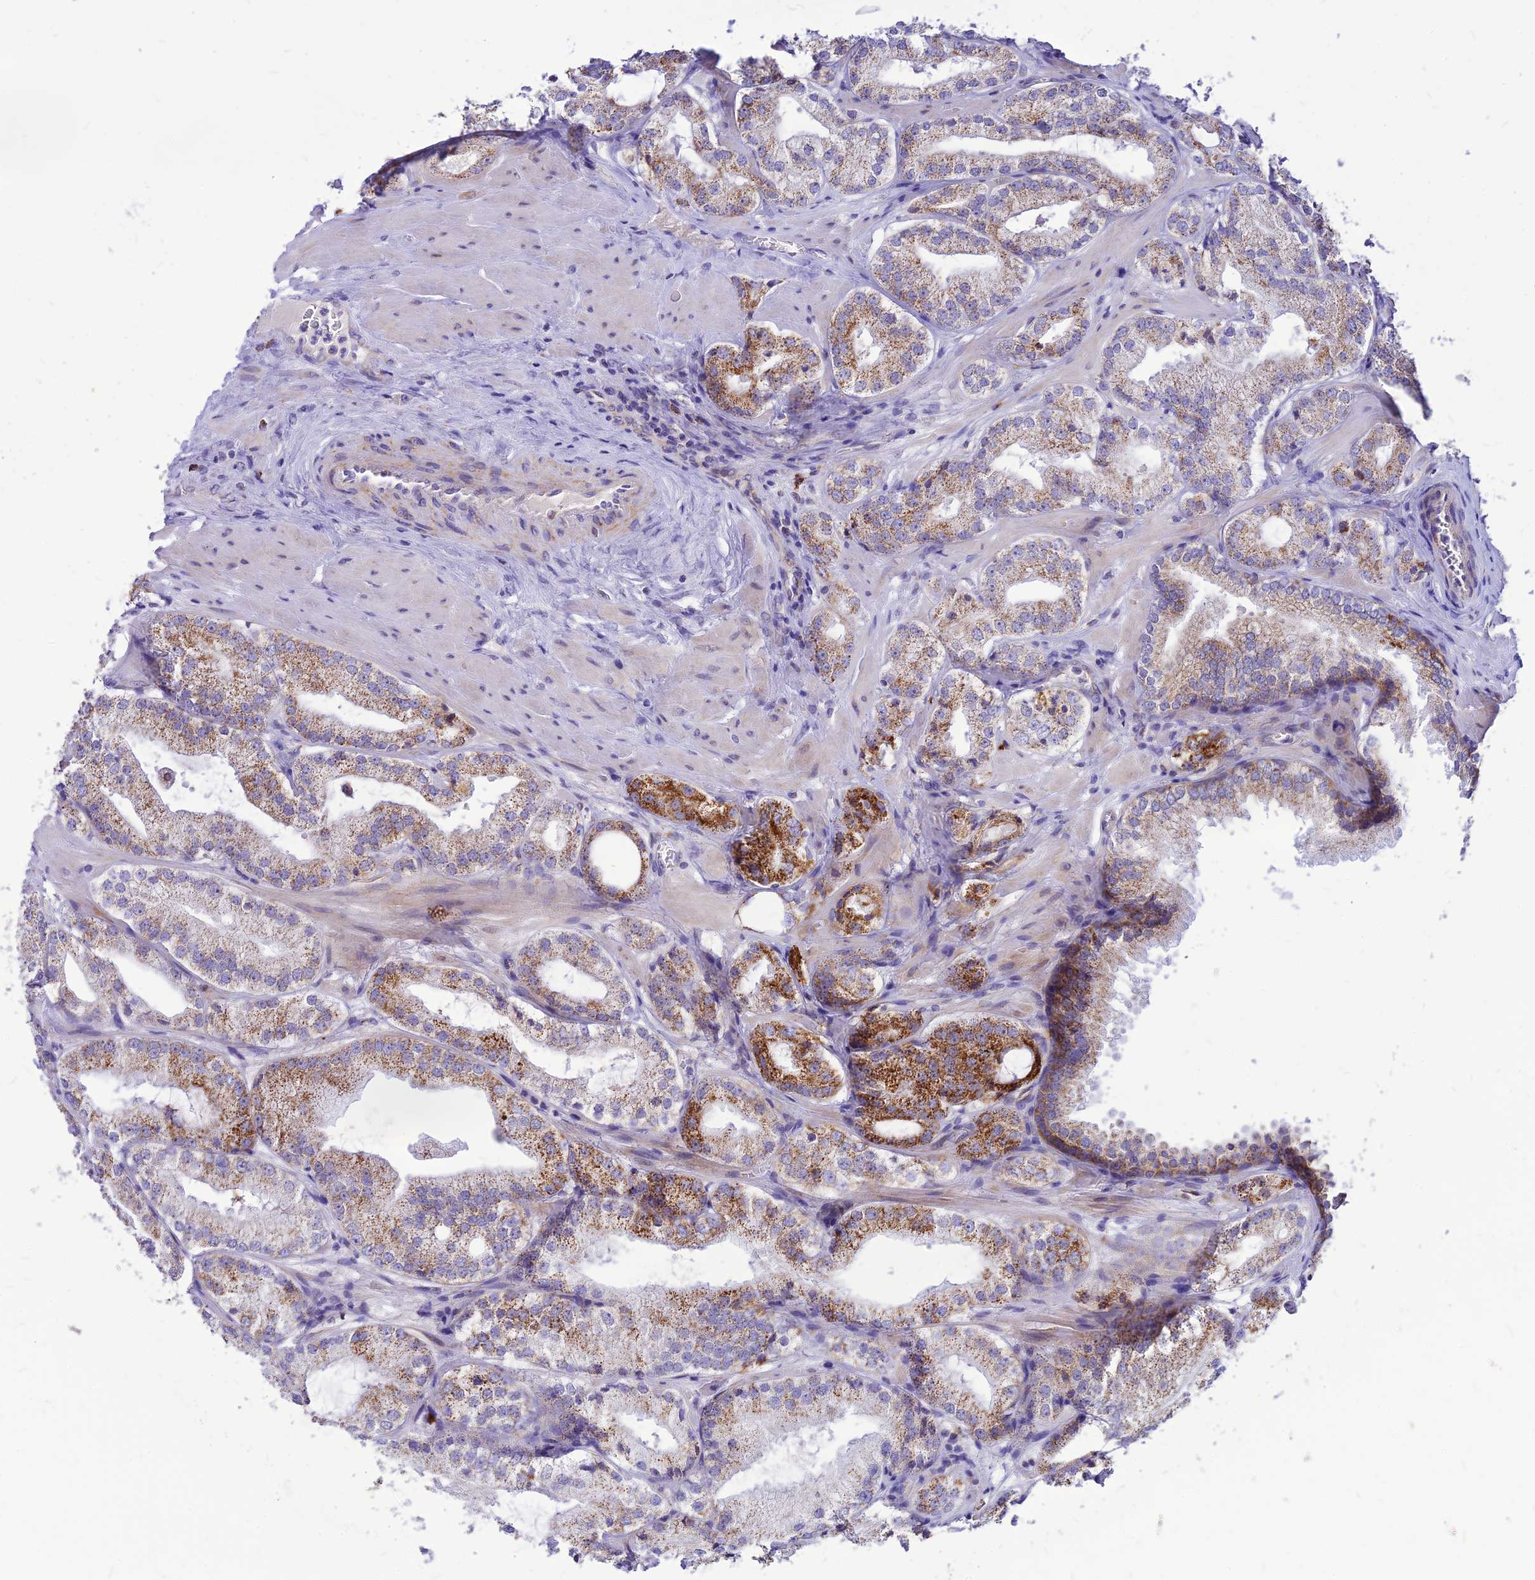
{"staining": {"intensity": "strong", "quantity": "25%-75%", "location": "cytoplasmic/membranous"}, "tissue": "prostate cancer", "cell_type": "Tumor cells", "image_type": "cancer", "snomed": [{"axis": "morphology", "description": "Adenocarcinoma, Low grade"}, {"axis": "topography", "description": "Prostate"}], "caption": "Immunohistochemistry (IHC) histopathology image of neoplastic tissue: prostate low-grade adenocarcinoma stained using IHC demonstrates high levels of strong protein expression localized specifically in the cytoplasmic/membranous of tumor cells, appearing as a cytoplasmic/membranous brown color.", "gene": "ECI1", "patient": {"sex": "male", "age": 60}}